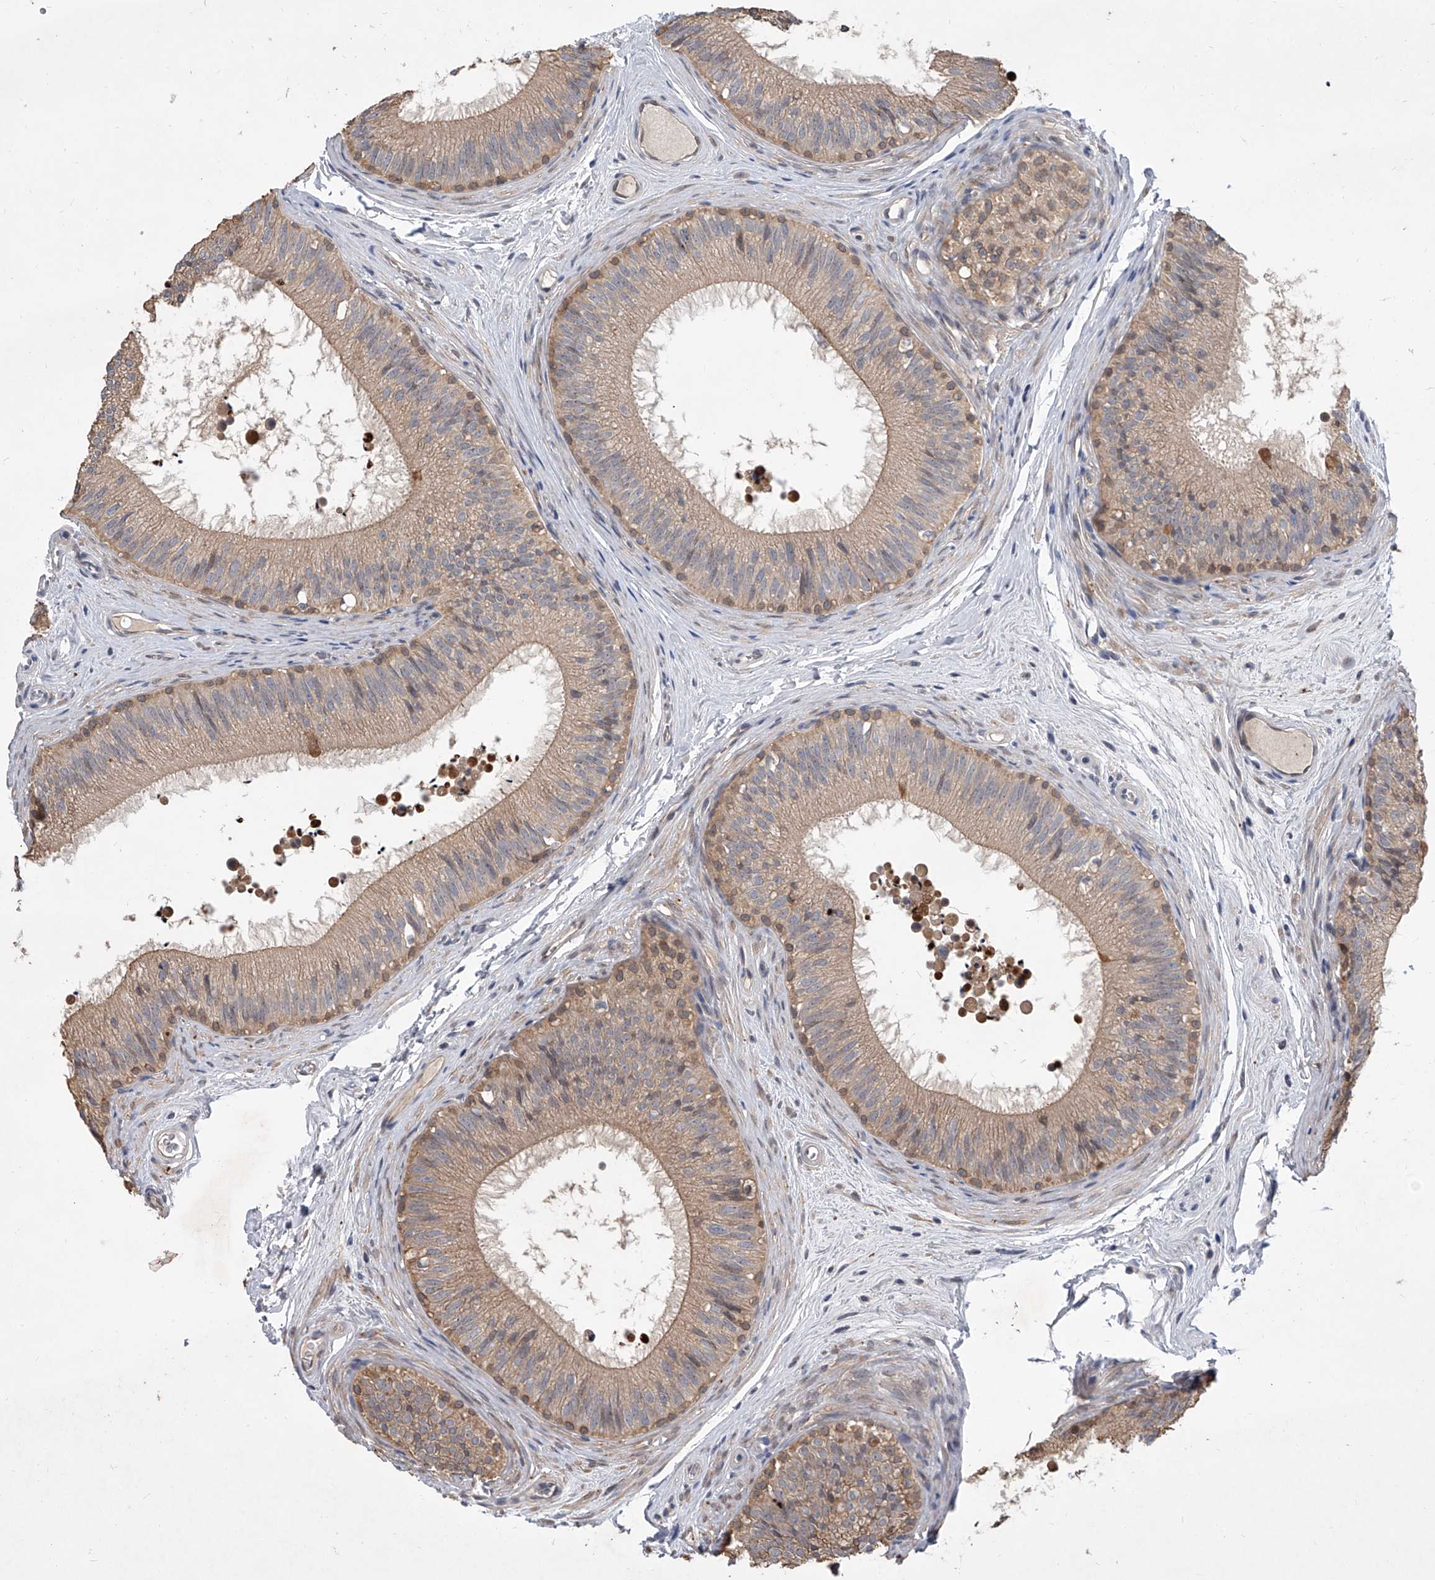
{"staining": {"intensity": "moderate", "quantity": "25%-75%", "location": "cytoplasmic/membranous"}, "tissue": "epididymis", "cell_type": "Glandular cells", "image_type": "normal", "snomed": [{"axis": "morphology", "description": "Normal tissue, NOS"}, {"axis": "topography", "description": "Epididymis"}], "caption": "Brown immunohistochemical staining in benign epididymis exhibits moderate cytoplasmic/membranous staining in approximately 25%-75% of glandular cells.", "gene": "BHLHE23", "patient": {"sex": "male", "age": 29}}